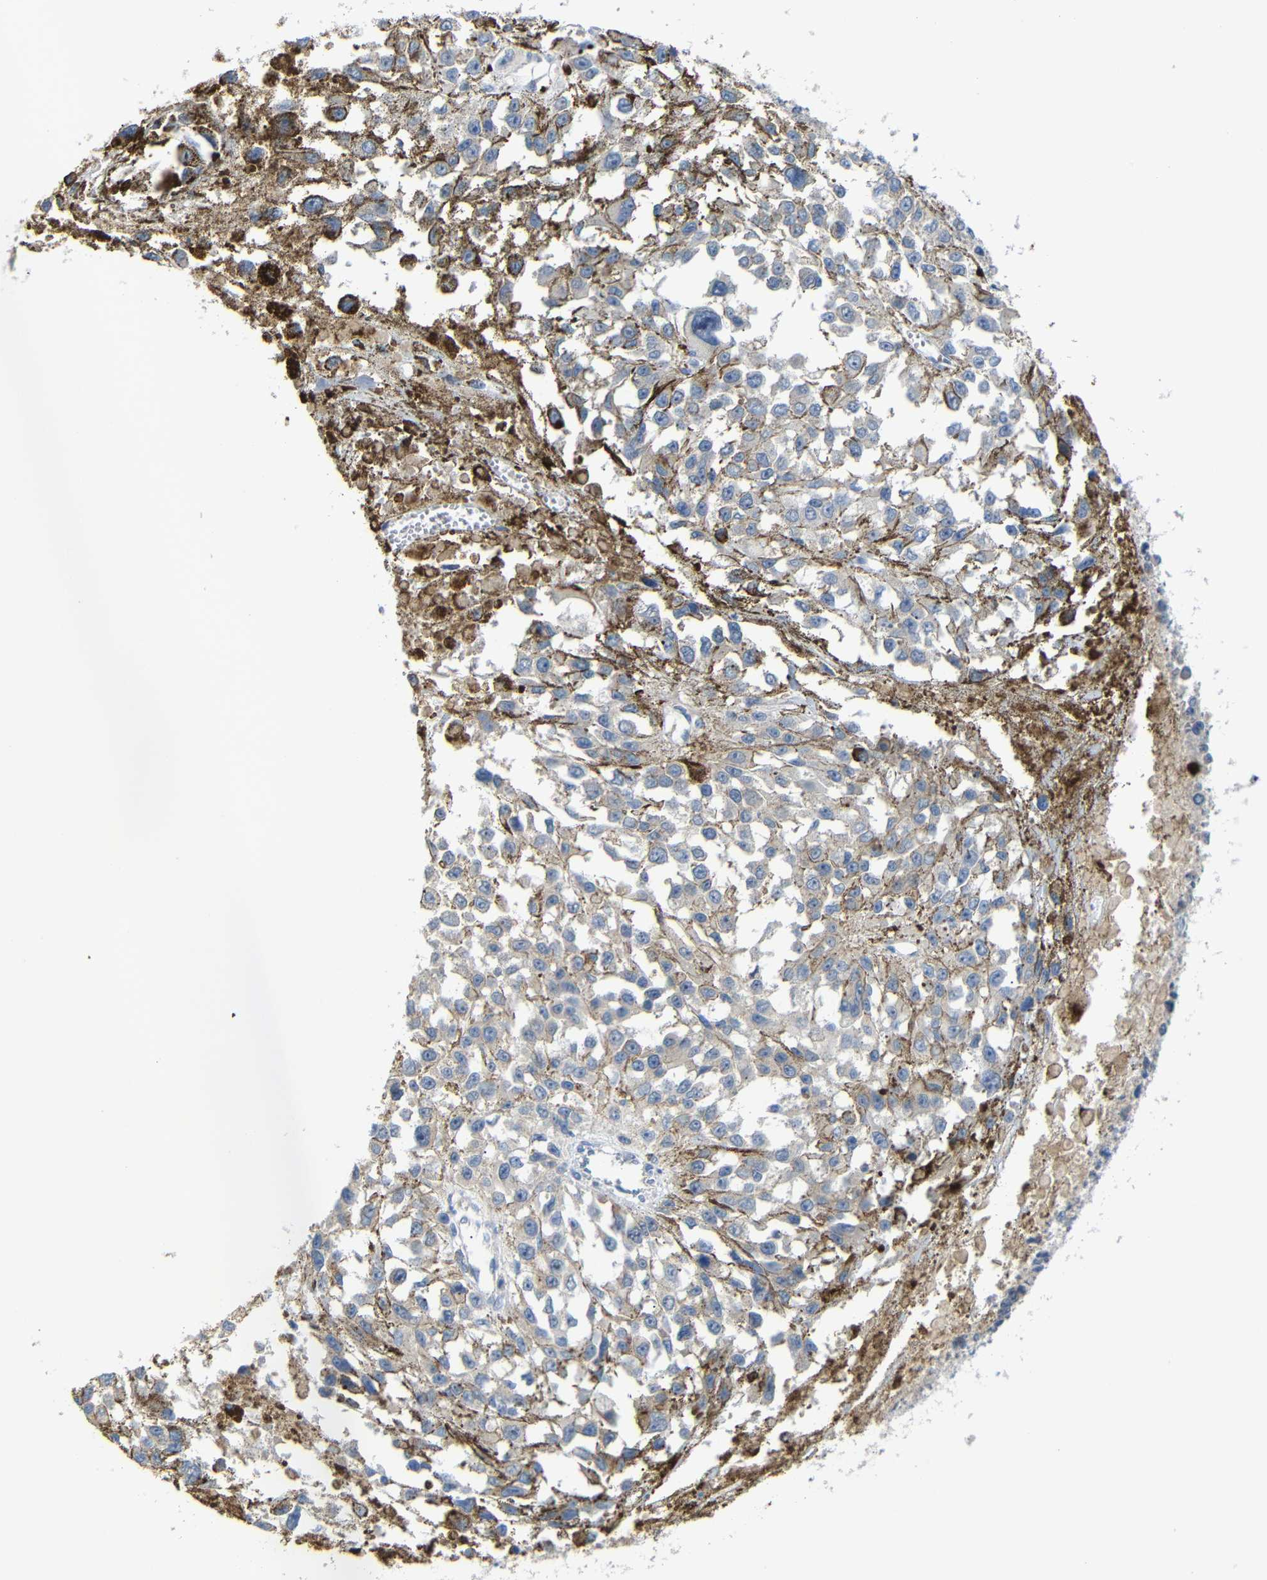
{"staining": {"intensity": "moderate", "quantity": ">75%", "location": "cytoplasmic/membranous"}, "tissue": "melanoma", "cell_type": "Tumor cells", "image_type": "cancer", "snomed": [{"axis": "morphology", "description": "Malignant melanoma, Metastatic site"}, {"axis": "topography", "description": "Lymph node"}], "caption": "Moderate cytoplasmic/membranous protein expression is seen in about >75% of tumor cells in malignant melanoma (metastatic site). Using DAB (brown) and hematoxylin (blue) stains, captured at high magnification using brightfield microscopy.", "gene": "TBC1D32", "patient": {"sex": "male", "age": 59}}